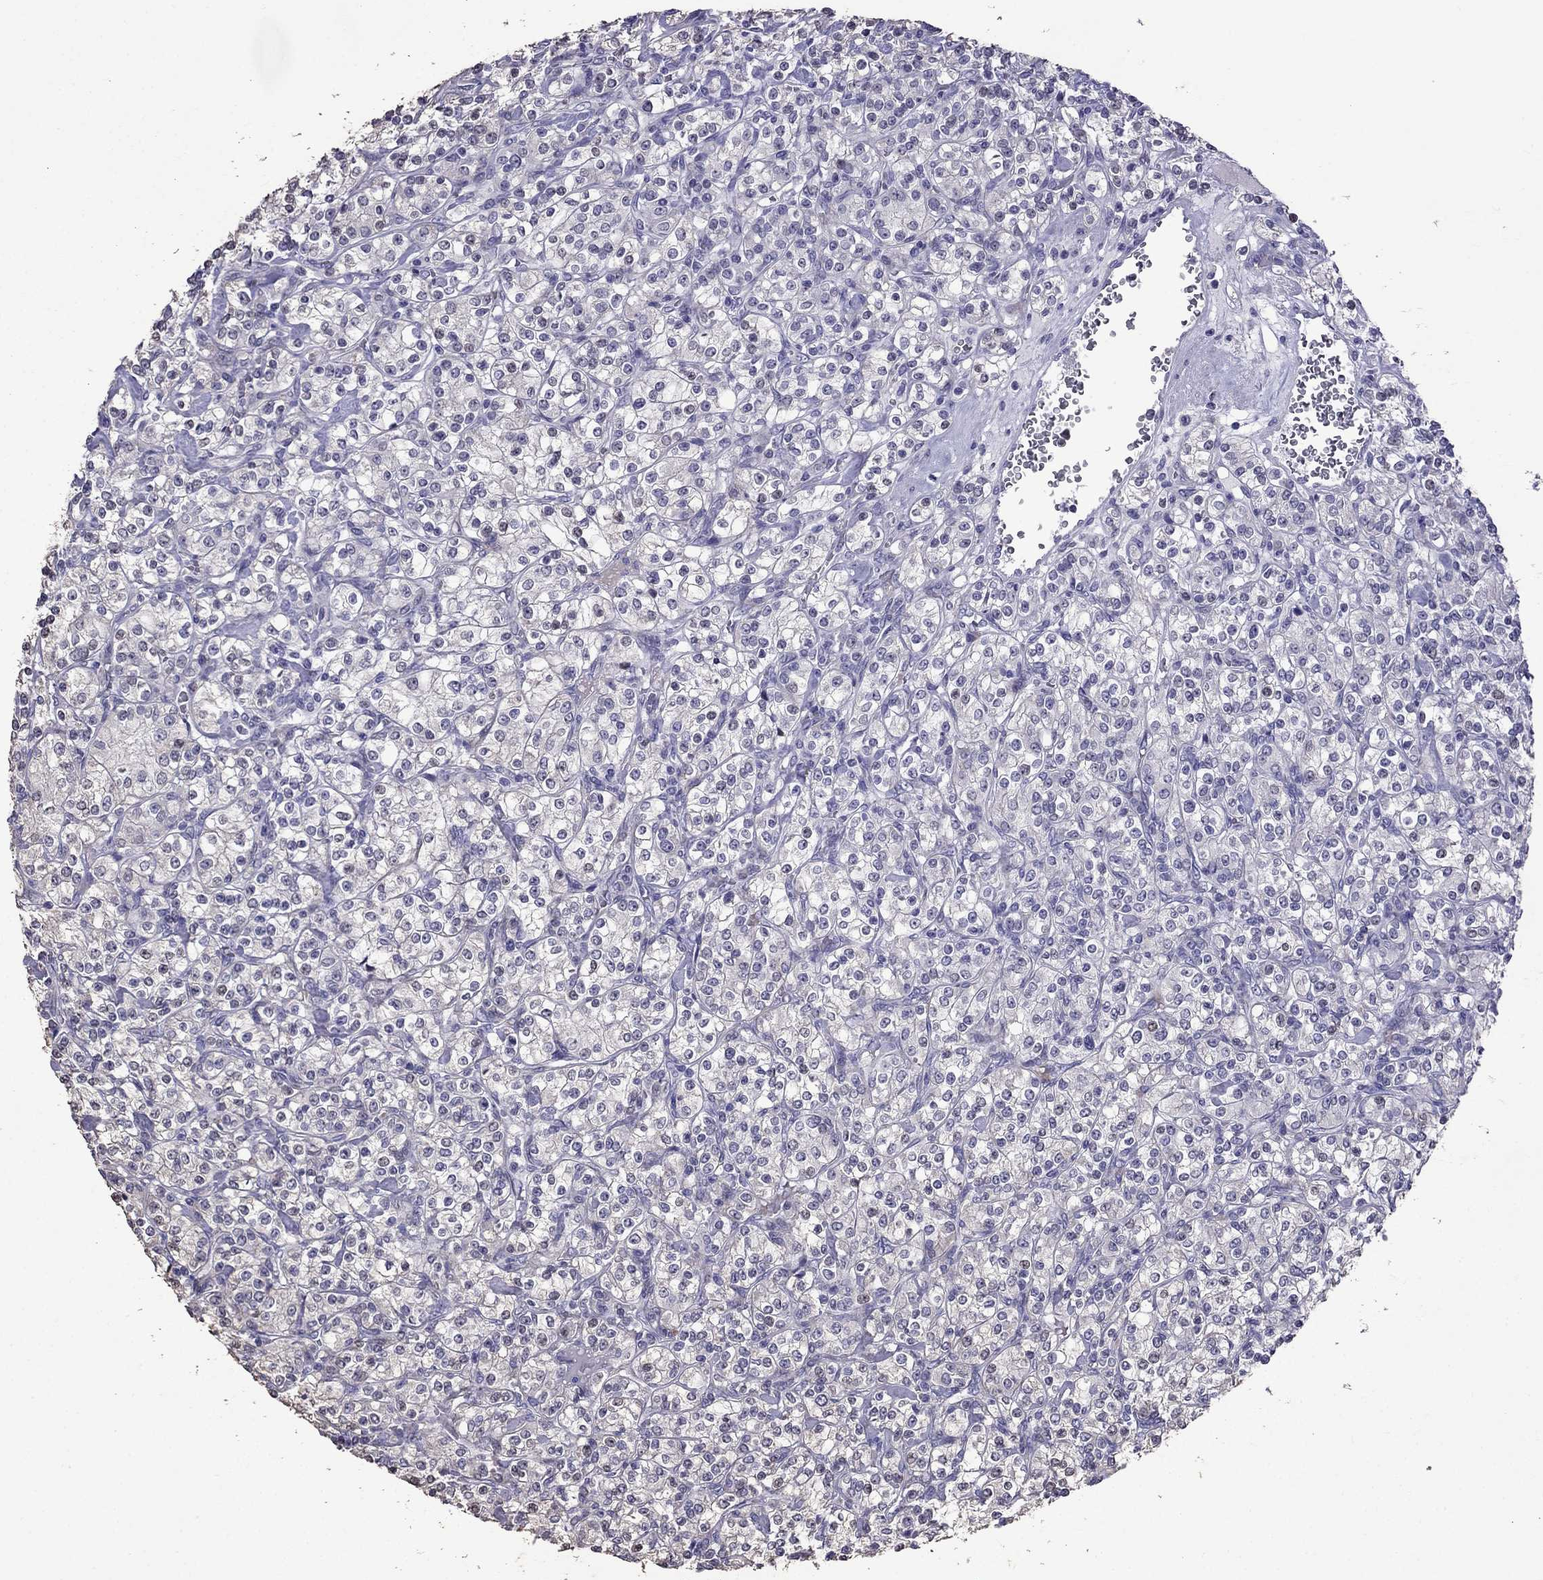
{"staining": {"intensity": "negative", "quantity": "none", "location": "none"}, "tissue": "renal cancer", "cell_type": "Tumor cells", "image_type": "cancer", "snomed": [{"axis": "morphology", "description": "Adenocarcinoma, NOS"}, {"axis": "topography", "description": "Kidney"}], "caption": "This is a histopathology image of IHC staining of renal cancer, which shows no positivity in tumor cells.", "gene": "AK5", "patient": {"sex": "male", "age": 77}}